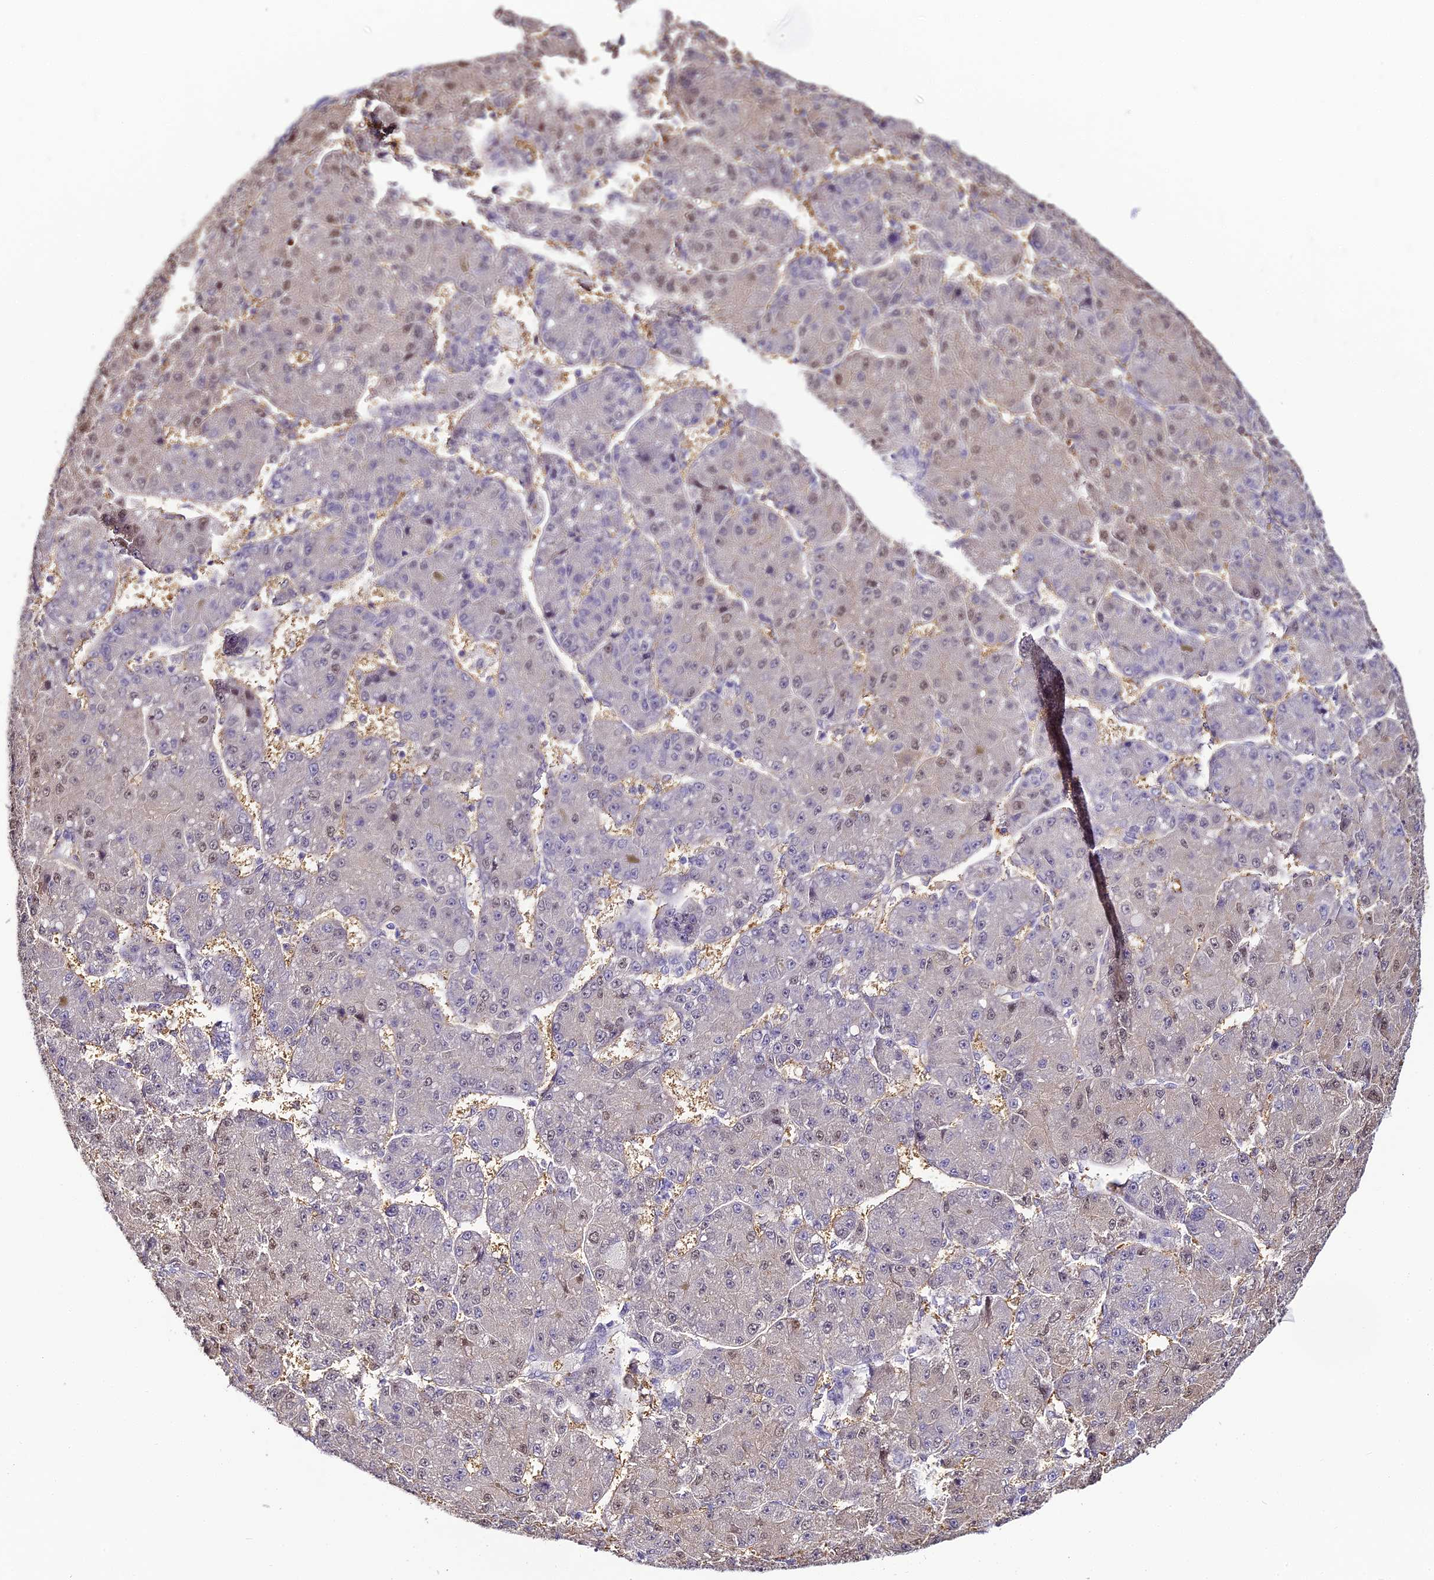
{"staining": {"intensity": "weak", "quantity": "25%-75%", "location": "nuclear"}, "tissue": "liver cancer", "cell_type": "Tumor cells", "image_type": "cancer", "snomed": [{"axis": "morphology", "description": "Carcinoma, Hepatocellular, NOS"}, {"axis": "topography", "description": "Liver"}], "caption": "A low amount of weak nuclear positivity is identified in approximately 25%-75% of tumor cells in liver hepatocellular carcinoma tissue. Nuclei are stained in blue.", "gene": "ABHD14A-ACY1", "patient": {"sex": "male", "age": 67}}